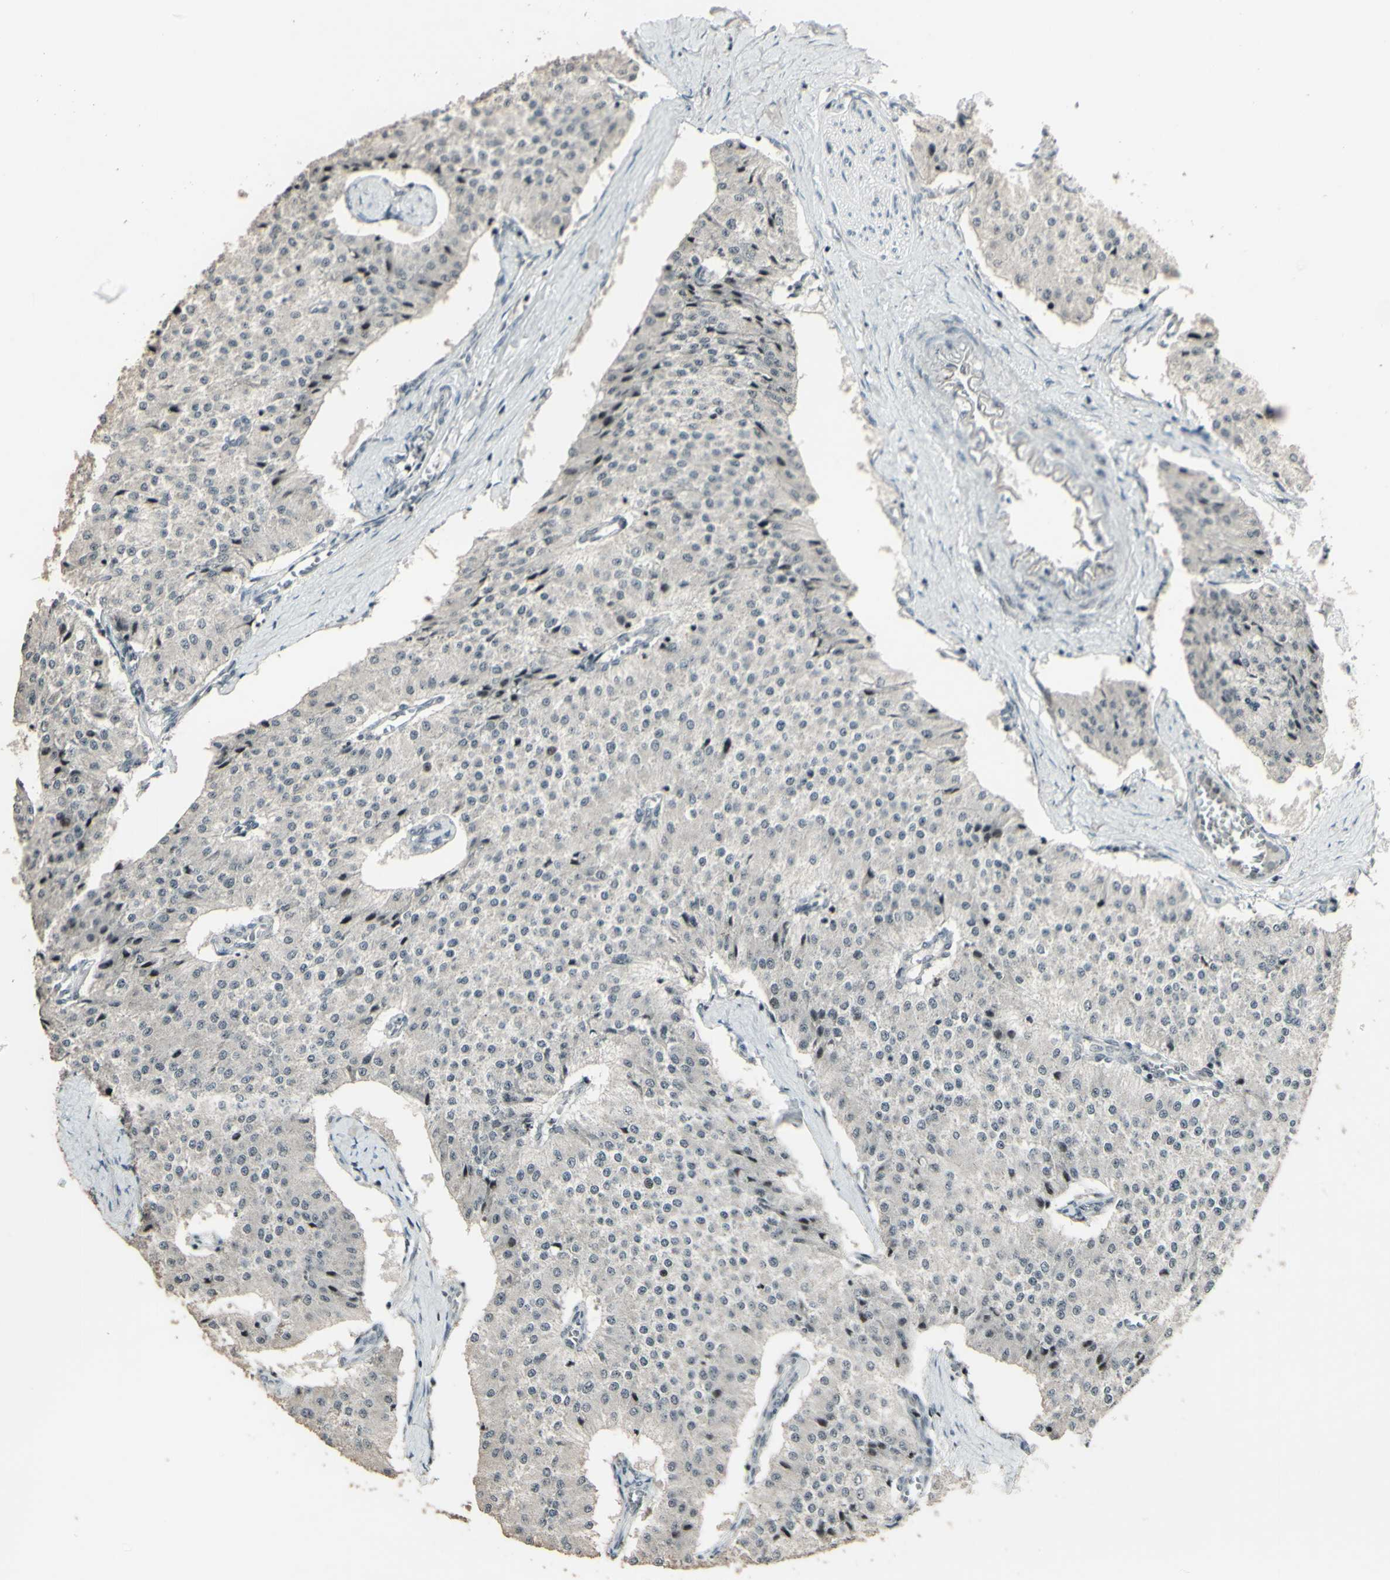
{"staining": {"intensity": "negative", "quantity": "none", "location": "none"}, "tissue": "carcinoid", "cell_type": "Tumor cells", "image_type": "cancer", "snomed": [{"axis": "morphology", "description": "Carcinoid, malignant, NOS"}, {"axis": "topography", "description": "Colon"}], "caption": "Histopathology image shows no significant protein staining in tumor cells of carcinoid (malignant).", "gene": "SUPT6H", "patient": {"sex": "female", "age": 52}}